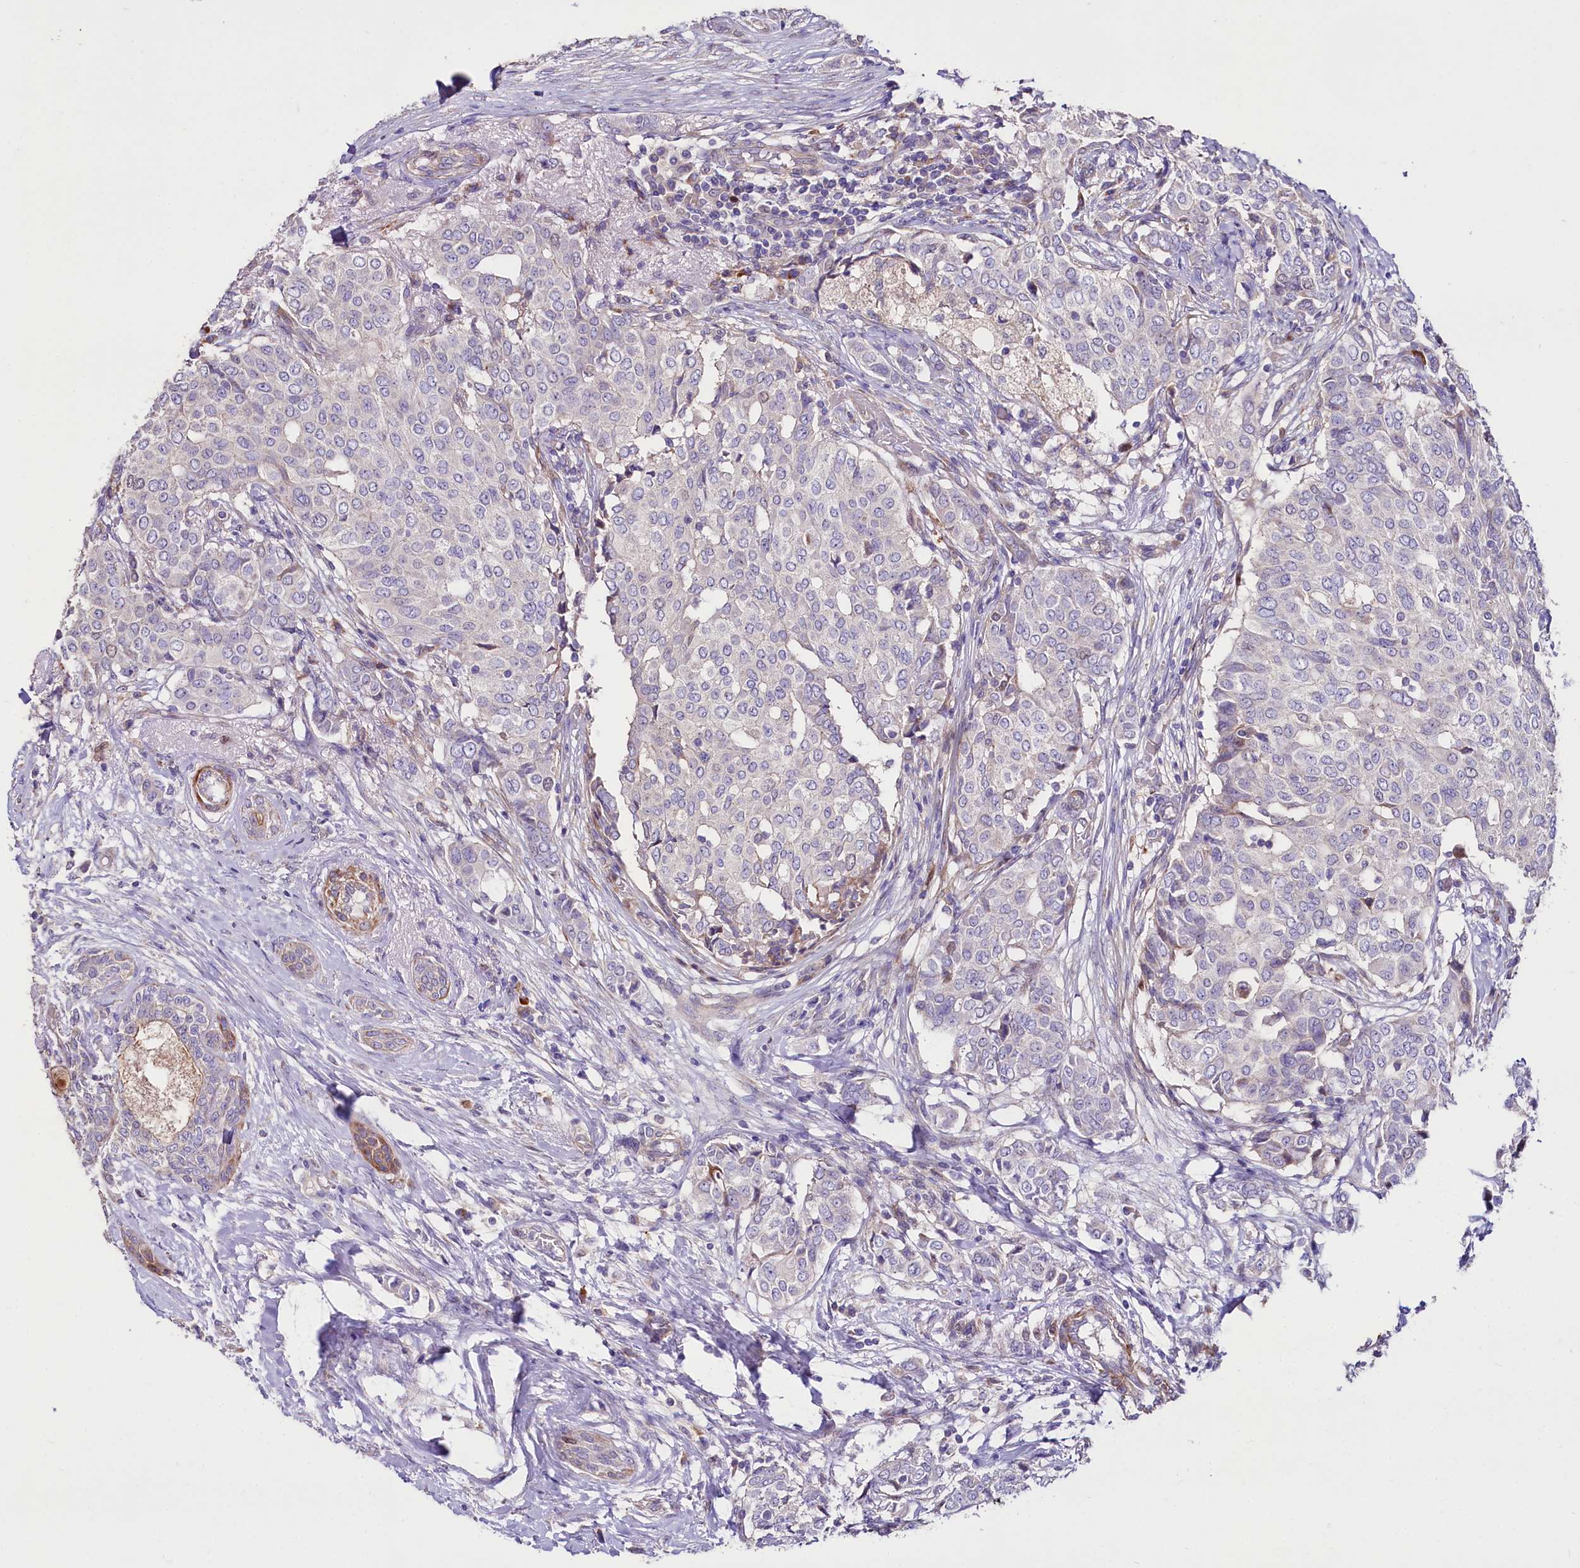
{"staining": {"intensity": "negative", "quantity": "none", "location": "none"}, "tissue": "breast cancer", "cell_type": "Tumor cells", "image_type": "cancer", "snomed": [{"axis": "morphology", "description": "Lobular carcinoma"}, {"axis": "topography", "description": "Breast"}], "caption": "An immunohistochemistry (IHC) histopathology image of breast cancer (lobular carcinoma) is shown. There is no staining in tumor cells of breast cancer (lobular carcinoma).", "gene": "WNT8A", "patient": {"sex": "female", "age": 51}}